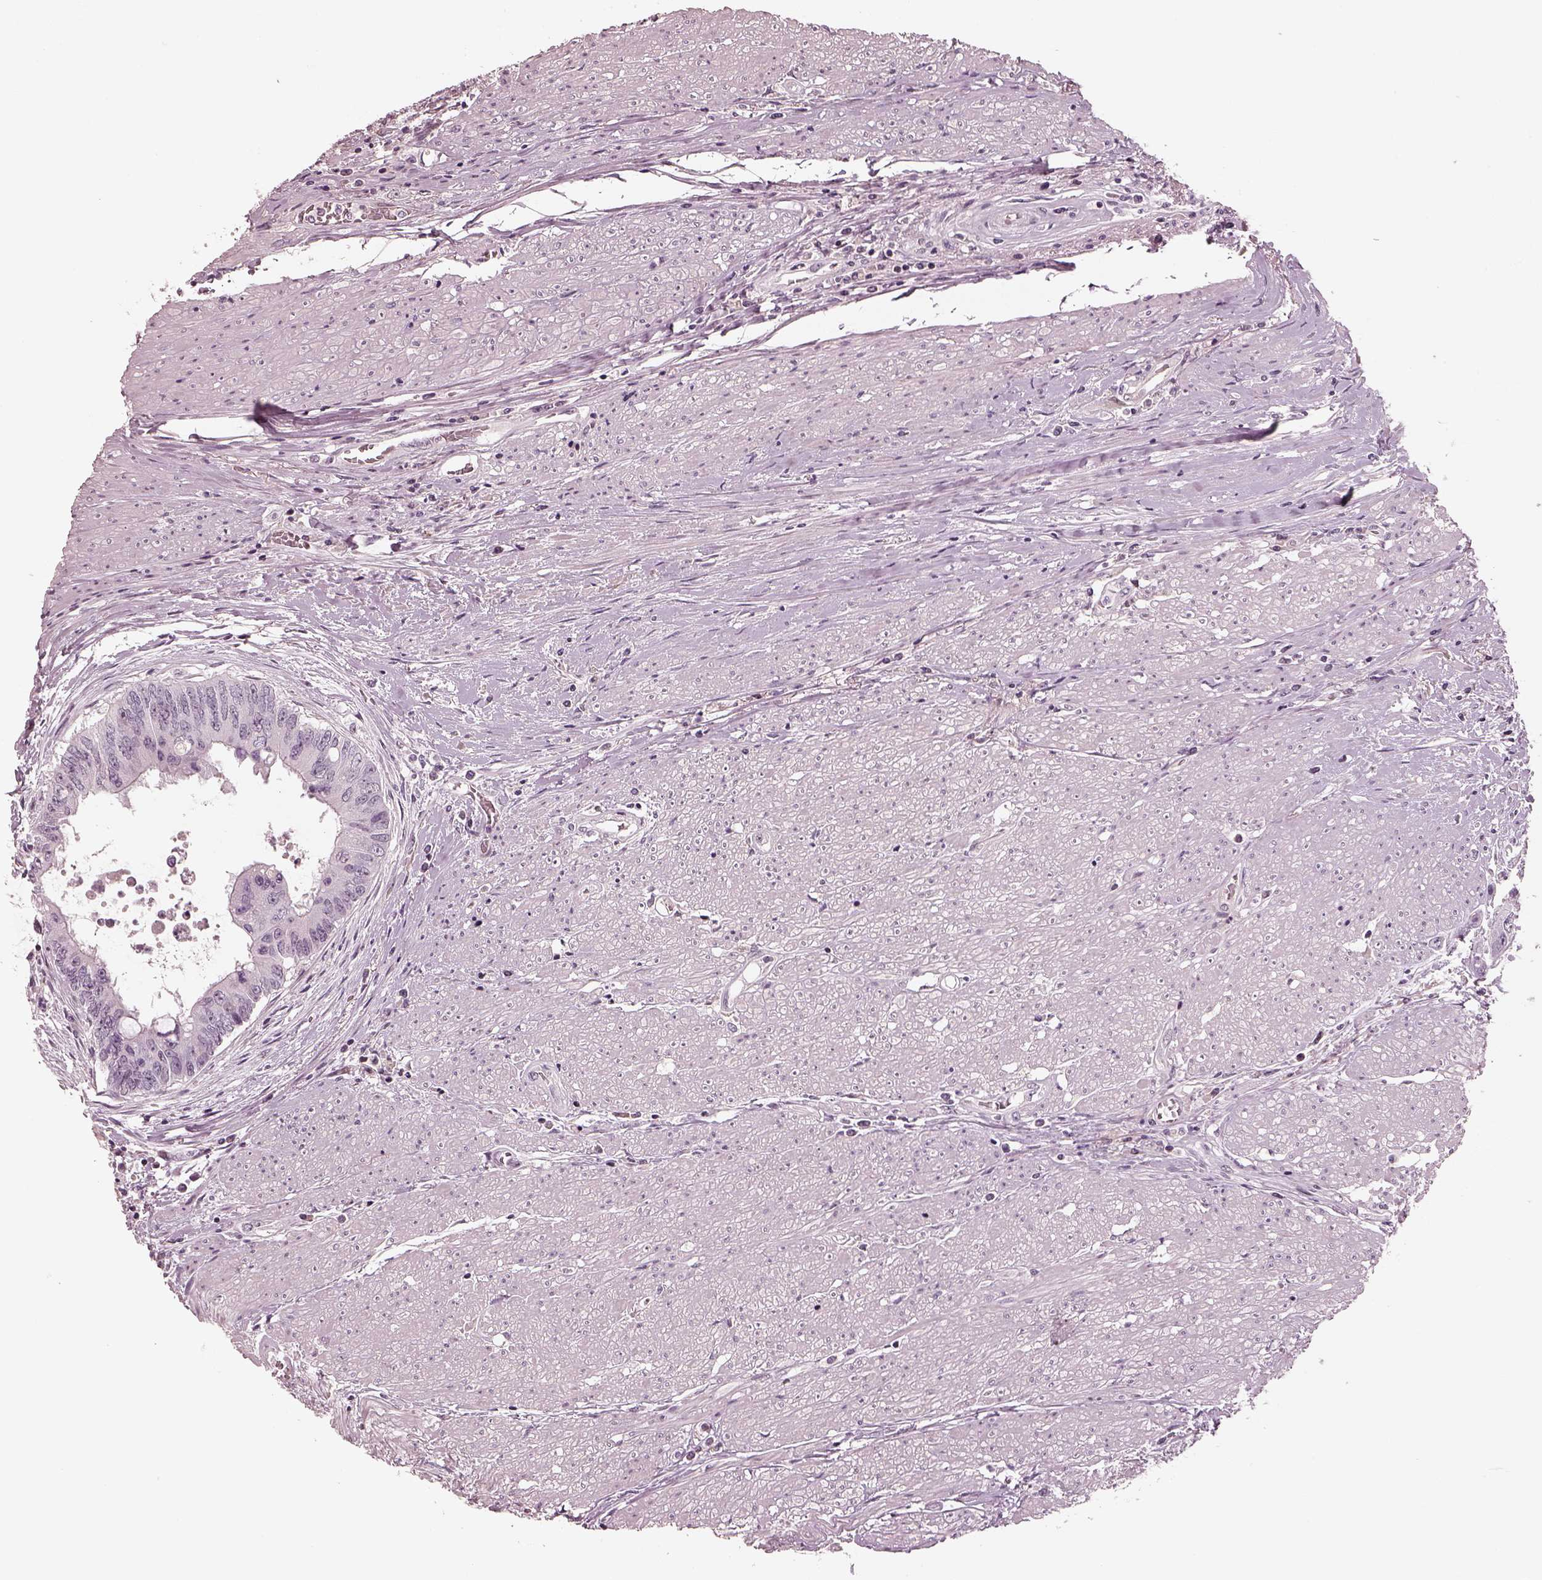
{"staining": {"intensity": "negative", "quantity": "none", "location": "none"}, "tissue": "colorectal cancer", "cell_type": "Tumor cells", "image_type": "cancer", "snomed": [{"axis": "morphology", "description": "Adenocarcinoma, NOS"}, {"axis": "topography", "description": "Rectum"}], "caption": "Colorectal cancer was stained to show a protein in brown. There is no significant positivity in tumor cells. Nuclei are stained in blue.", "gene": "EGR4", "patient": {"sex": "male", "age": 59}}